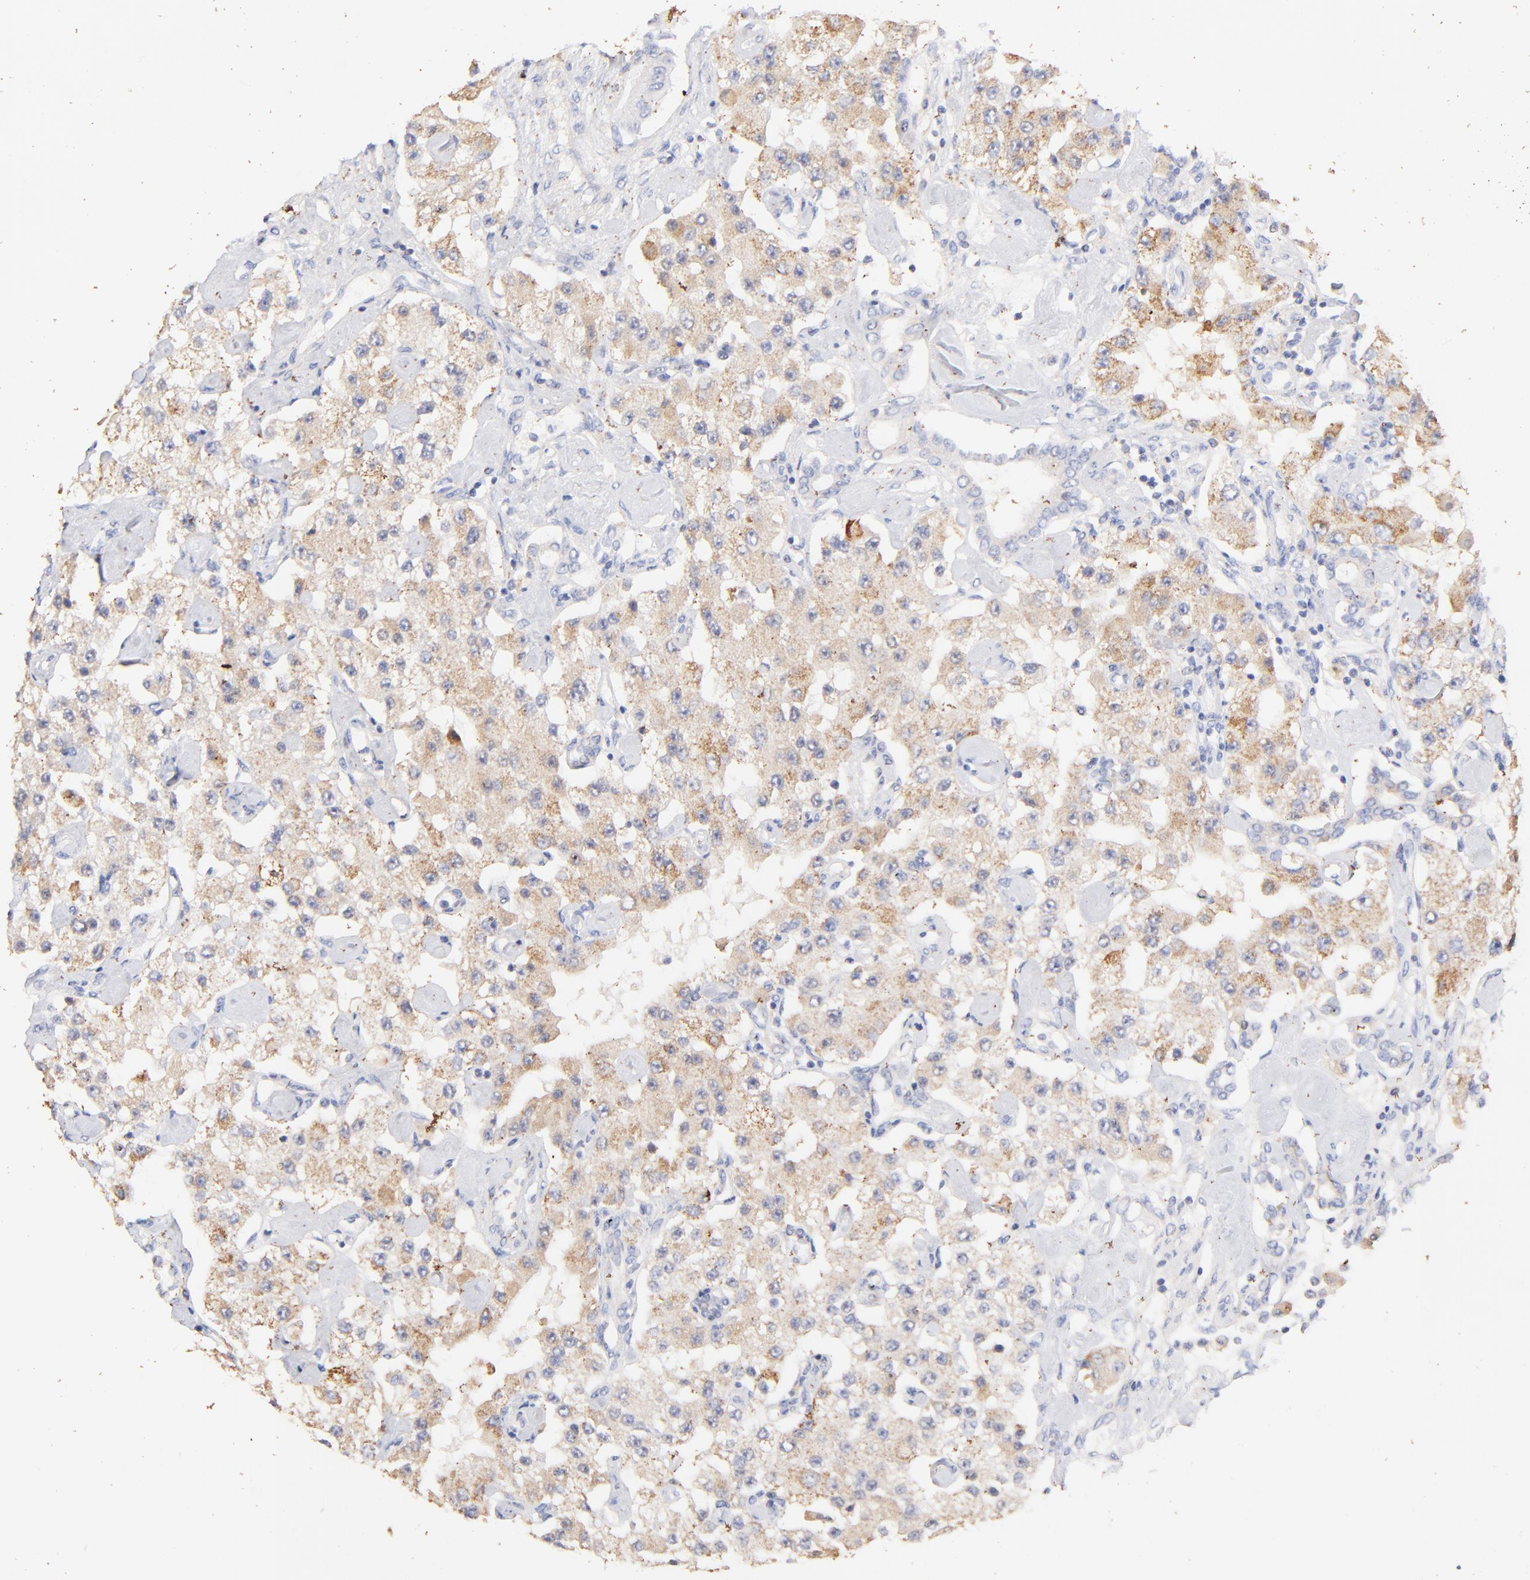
{"staining": {"intensity": "weak", "quantity": ">75%", "location": "cytoplasmic/membranous"}, "tissue": "carcinoid", "cell_type": "Tumor cells", "image_type": "cancer", "snomed": [{"axis": "morphology", "description": "Carcinoid, malignant, NOS"}, {"axis": "topography", "description": "Pancreas"}], "caption": "An immunohistochemistry image of tumor tissue is shown. Protein staining in brown highlights weak cytoplasmic/membranous positivity in malignant carcinoid within tumor cells. The protein is stained brown, and the nuclei are stained in blue (DAB (3,3'-diaminobenzidine) IHC with brightfield microscopy, high magnification).", "gene": "IGLV7-43", "patient": {"sex": "male", "age": 41}}